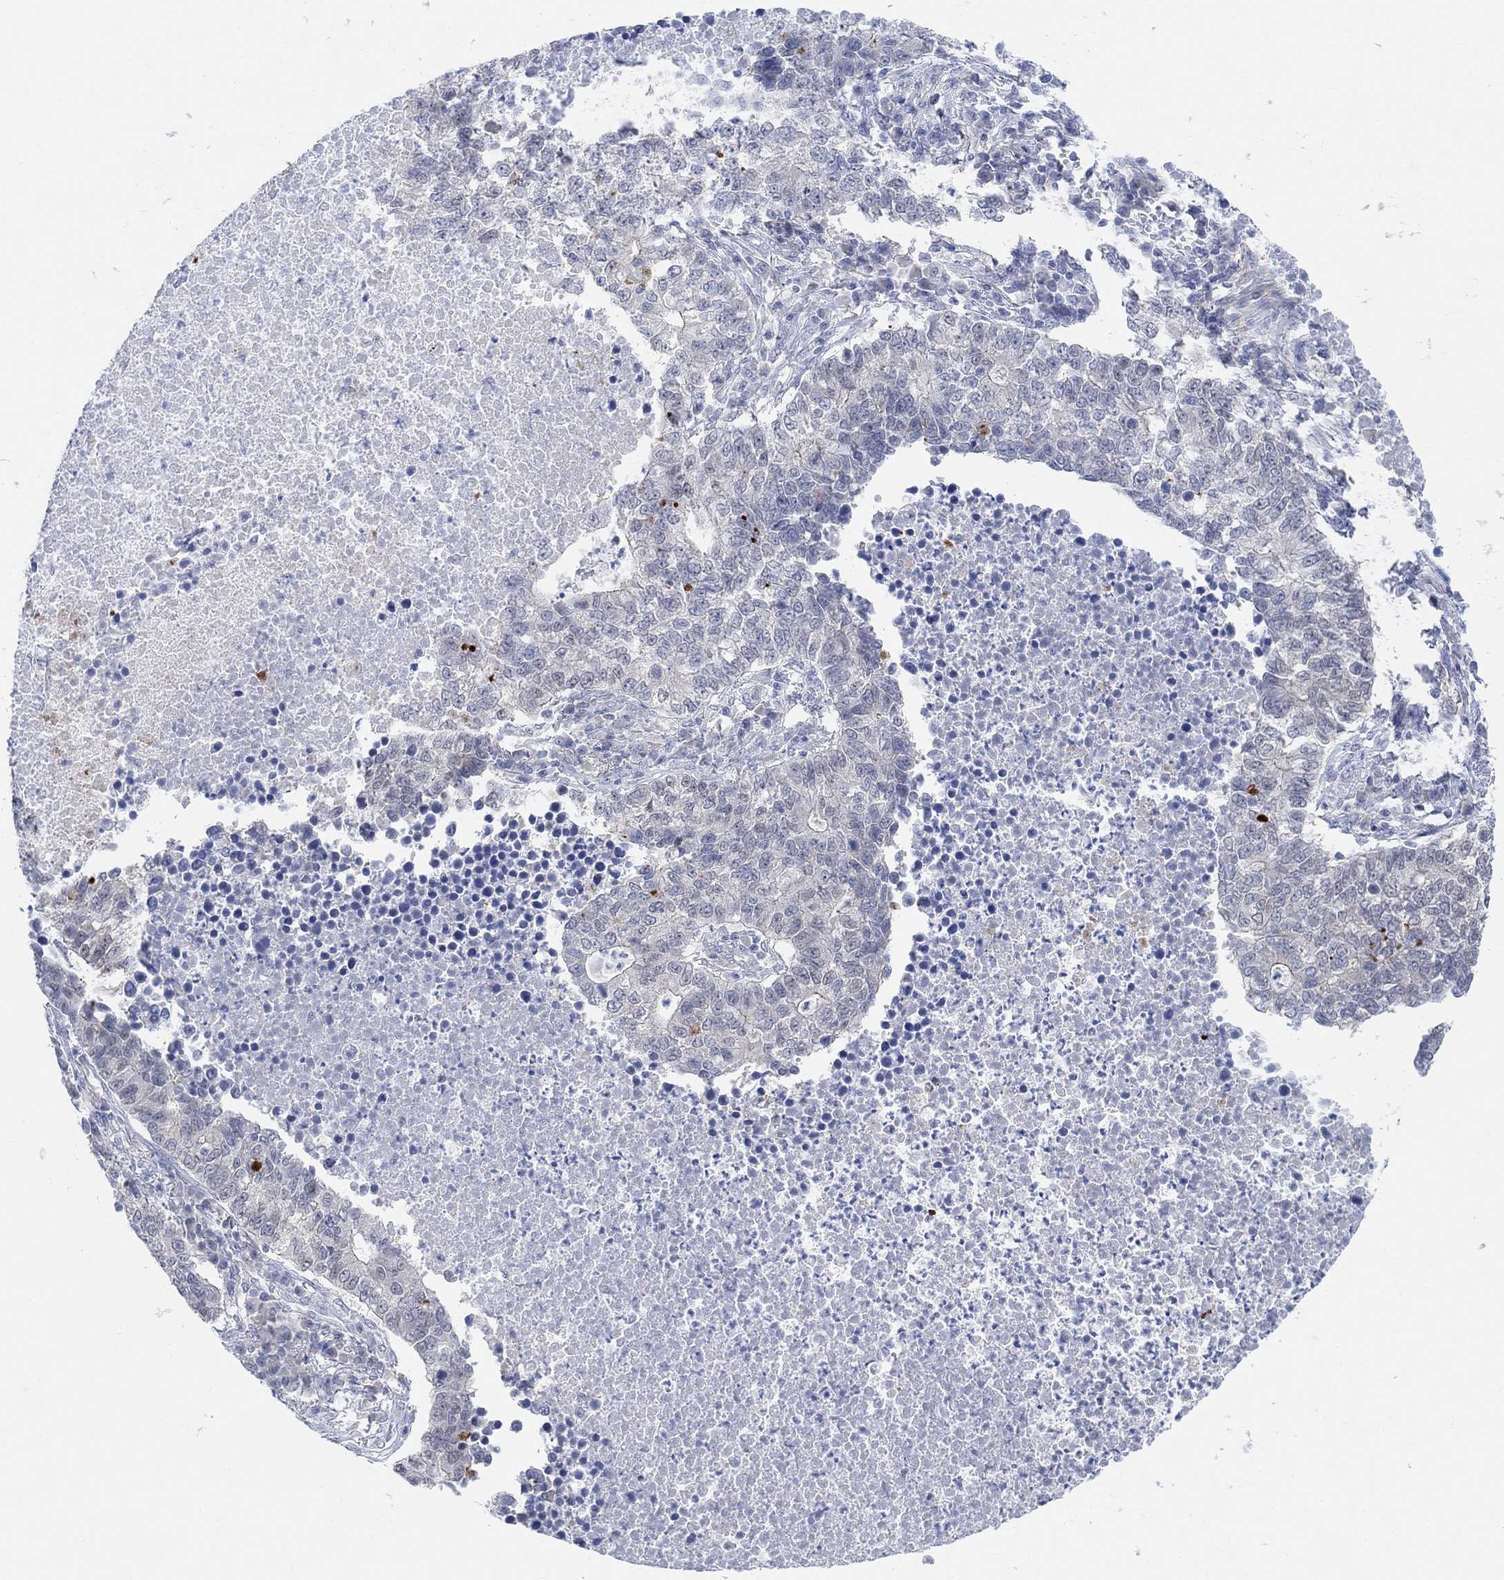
{"staining": {"intensity": "negative", "quantity": "none", "location": "none"}, "tissue": "lung cancer", "cell_type": "Tumor cells", "image_type": "cancer", "snomed": [{"axis": "morphology", "description": "Adenocarcinoma, NOS"}, {"axis": "topography", "description": "Lung"}], "caption": "Micrograph shows no significant protein staining in tumor cells of lung cancer (adenocarcinoma). Brightfield microscopy of immunohistochemistry (IHC) stained with DAB (3,3'-diaminobenzidine) (brown) and hematoxylin (blue), captured at high magnification.", "gene": "RIMS1", "patient": {"sex": "male", "age": 57}}